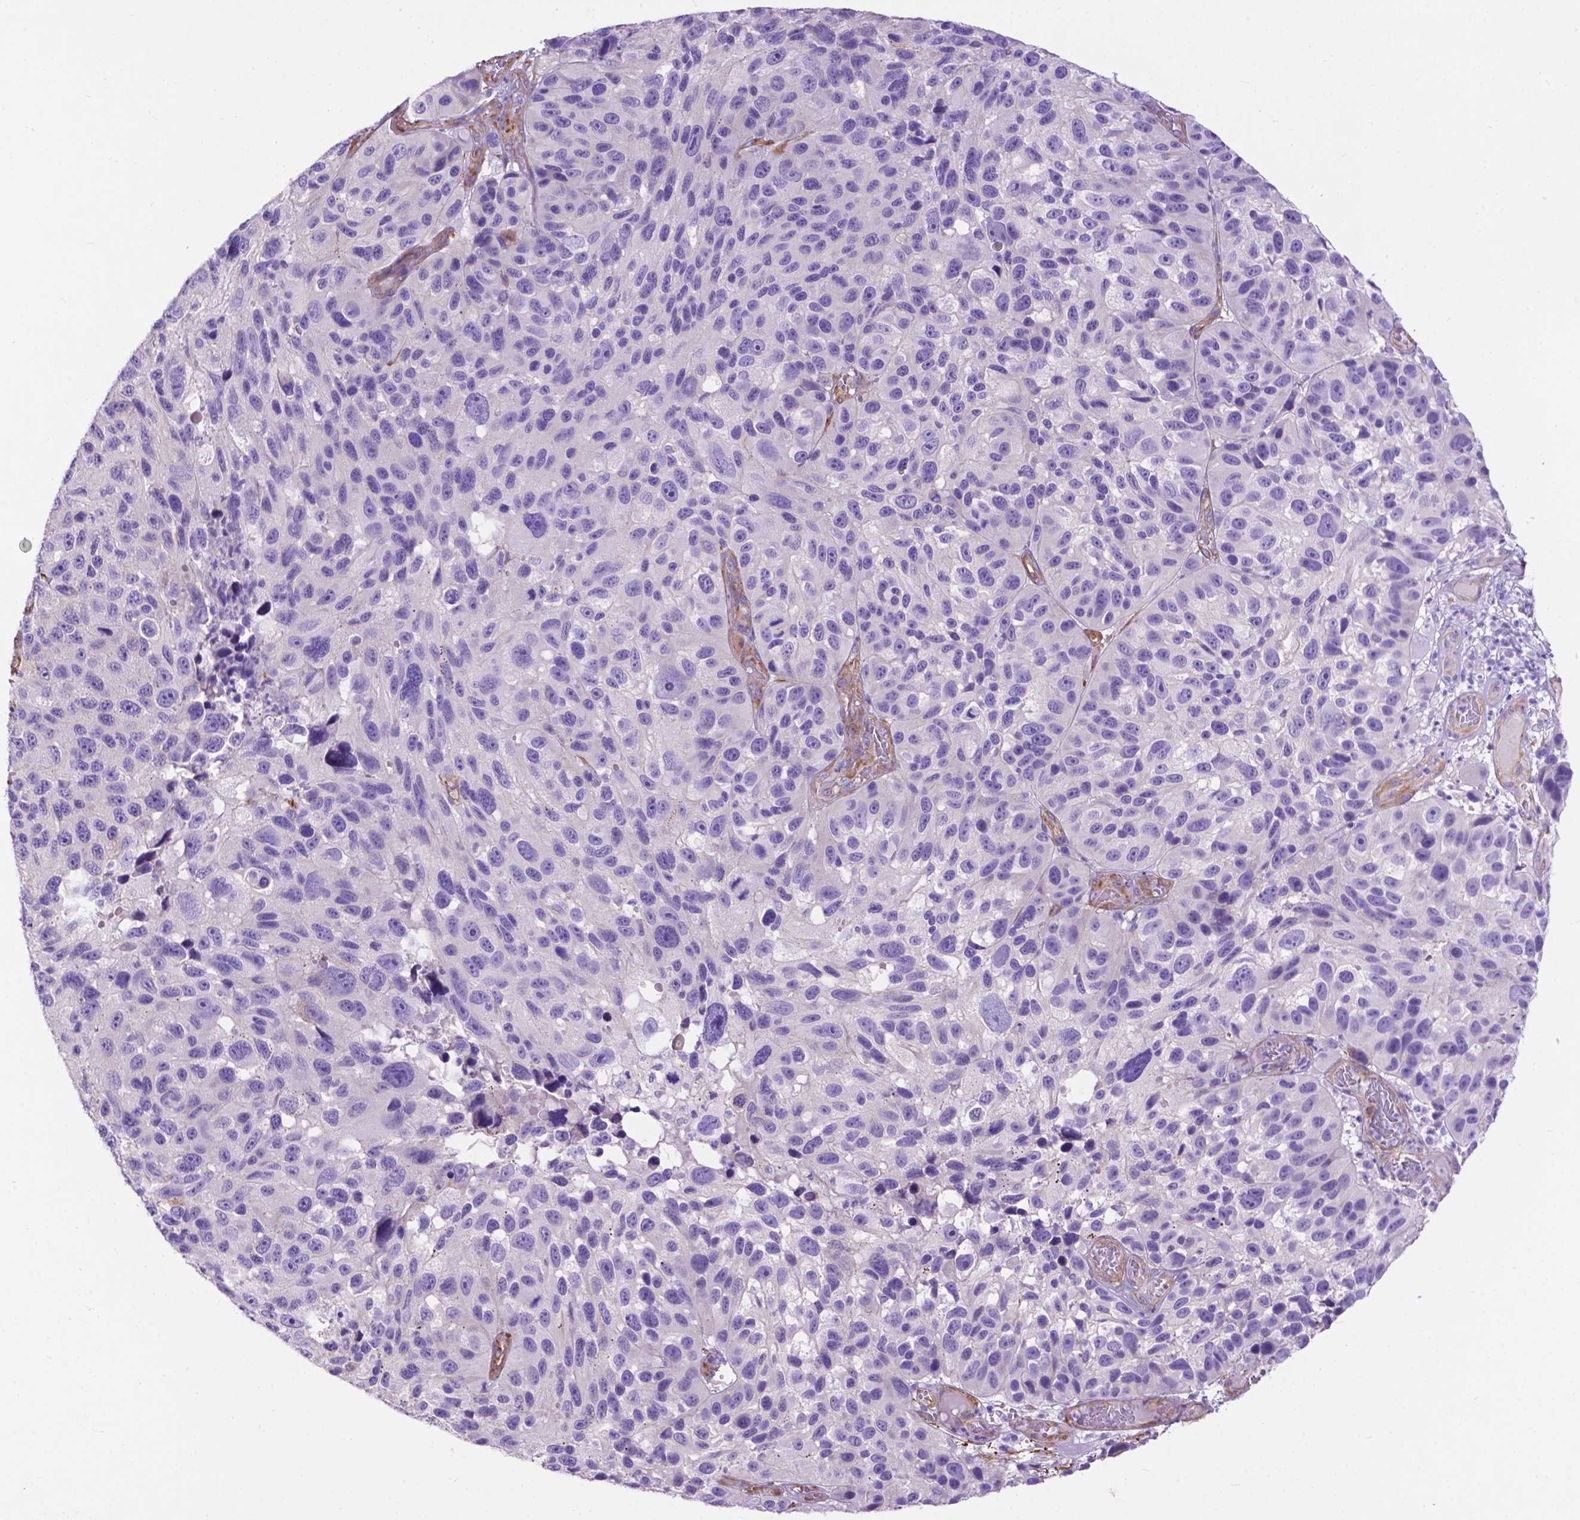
{"staining": {"intensity": "negative", "quantity": "none", "location": "none"}, "tissue": "melanoma", "cell_type": "Tumor cells", "image_type": "cancer", "snomed": [{"axis": "morphology", "description": "Malignant melanoma, NOS"}, {"axis": "topography", "description": "Skin"}], "caption": "A micrograph of melanoma stained for a protein exhibits no brown staining in tumor cells.", "gene": "PCDHA12", "patient": {"sex": "male", "age": 53}}